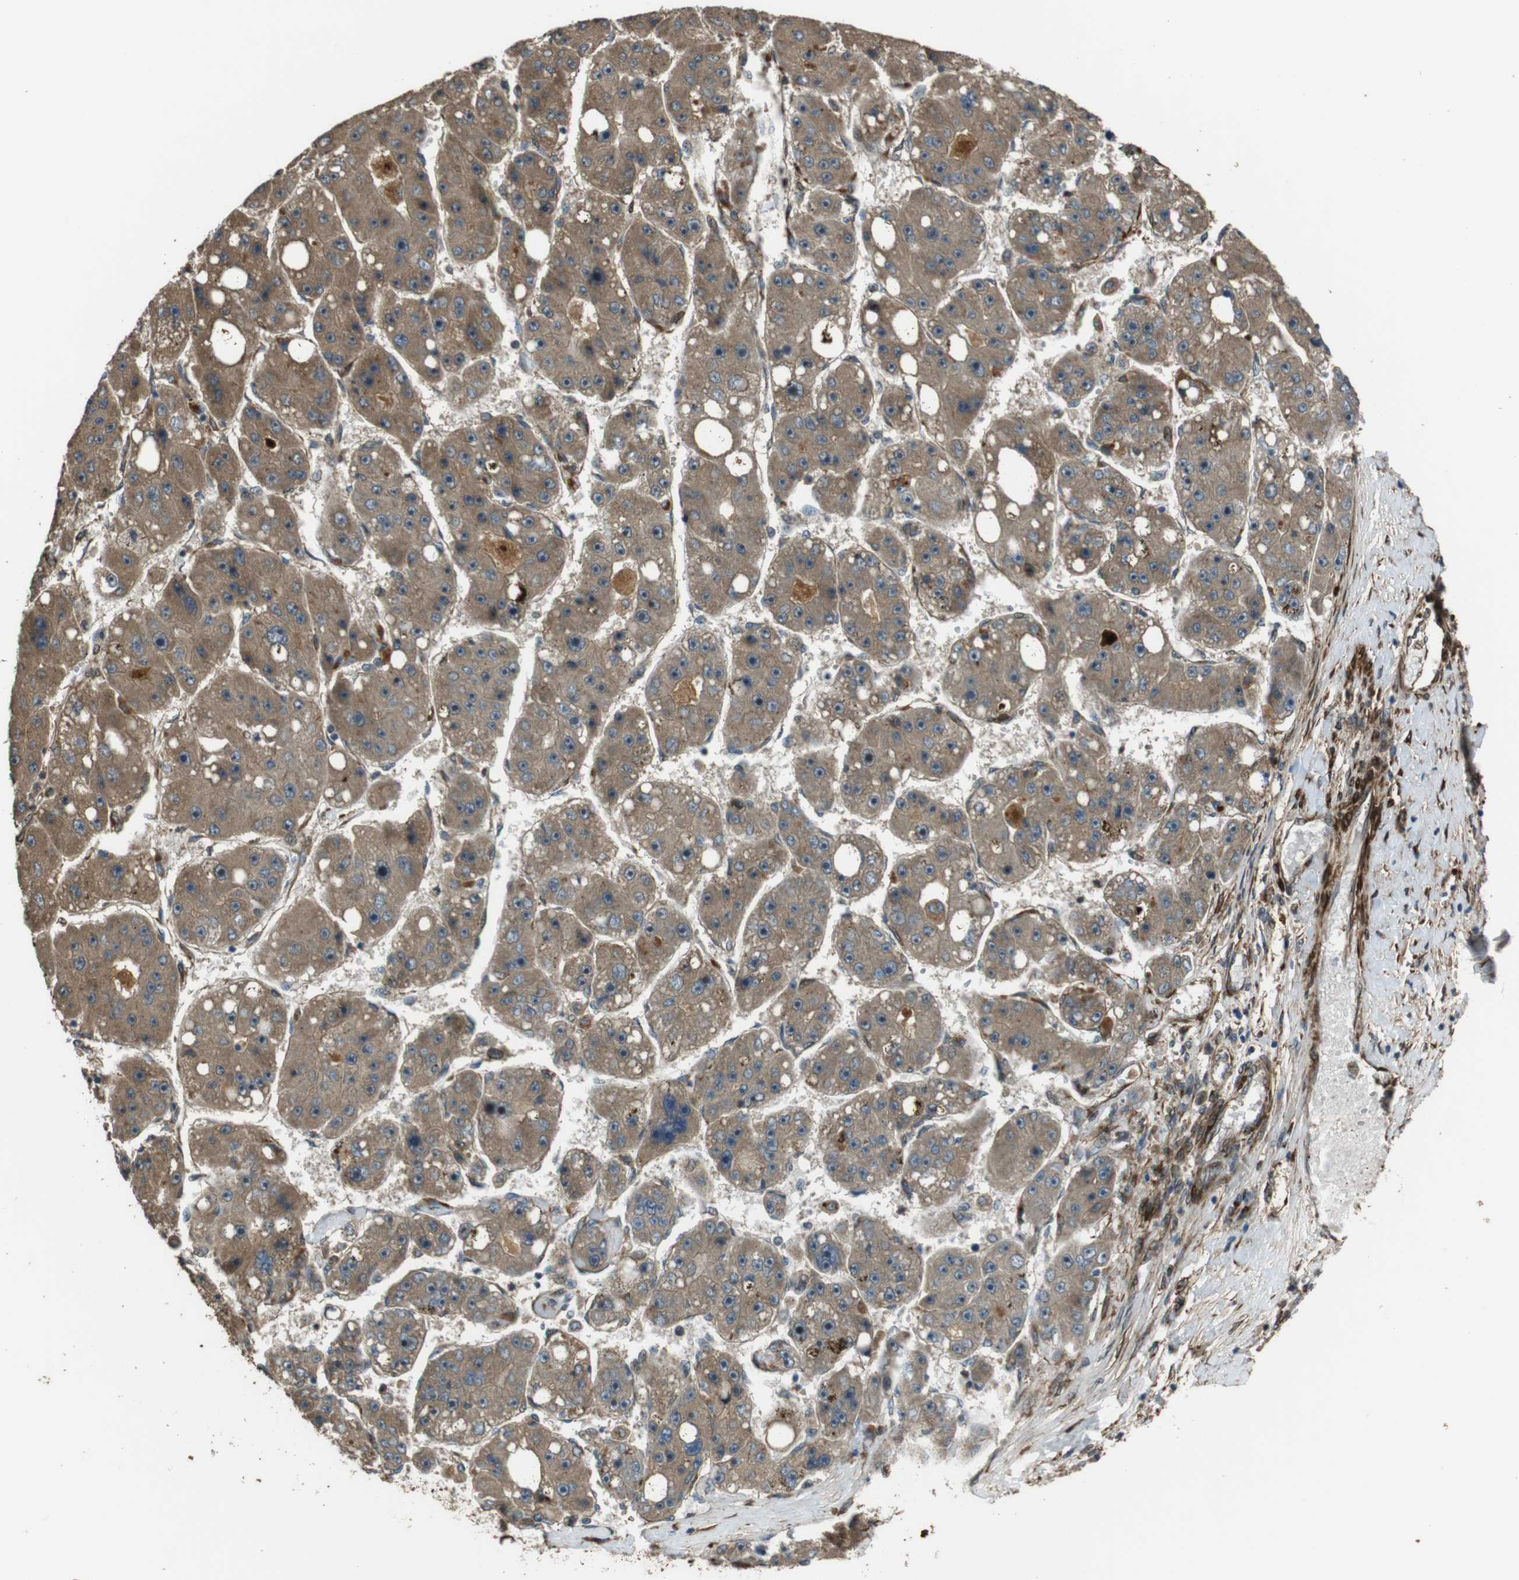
{"staining": {"intensity": "moderate", "quantity": ">75%", "location": "cytoplasmic/membranous"}, "tissue": "liver cancer", "cell_type": "Tumor cells", "image_type": "cancer", "snomed": [{"axis": "morphology", "description": "Carcinoma, Hepatocellular, NOS"}, {"axis": "topography", "description": "Liver"}], "caption": "High-power microscopy captured an immunohistochemistry image of liver hepatocellular carcinoma, revealing moderate cytoplasmic/membranous staining in approximately >75% of tumor cells.", "gene": "MSRB3", "patient": {"sex": "female", "age": 61}}